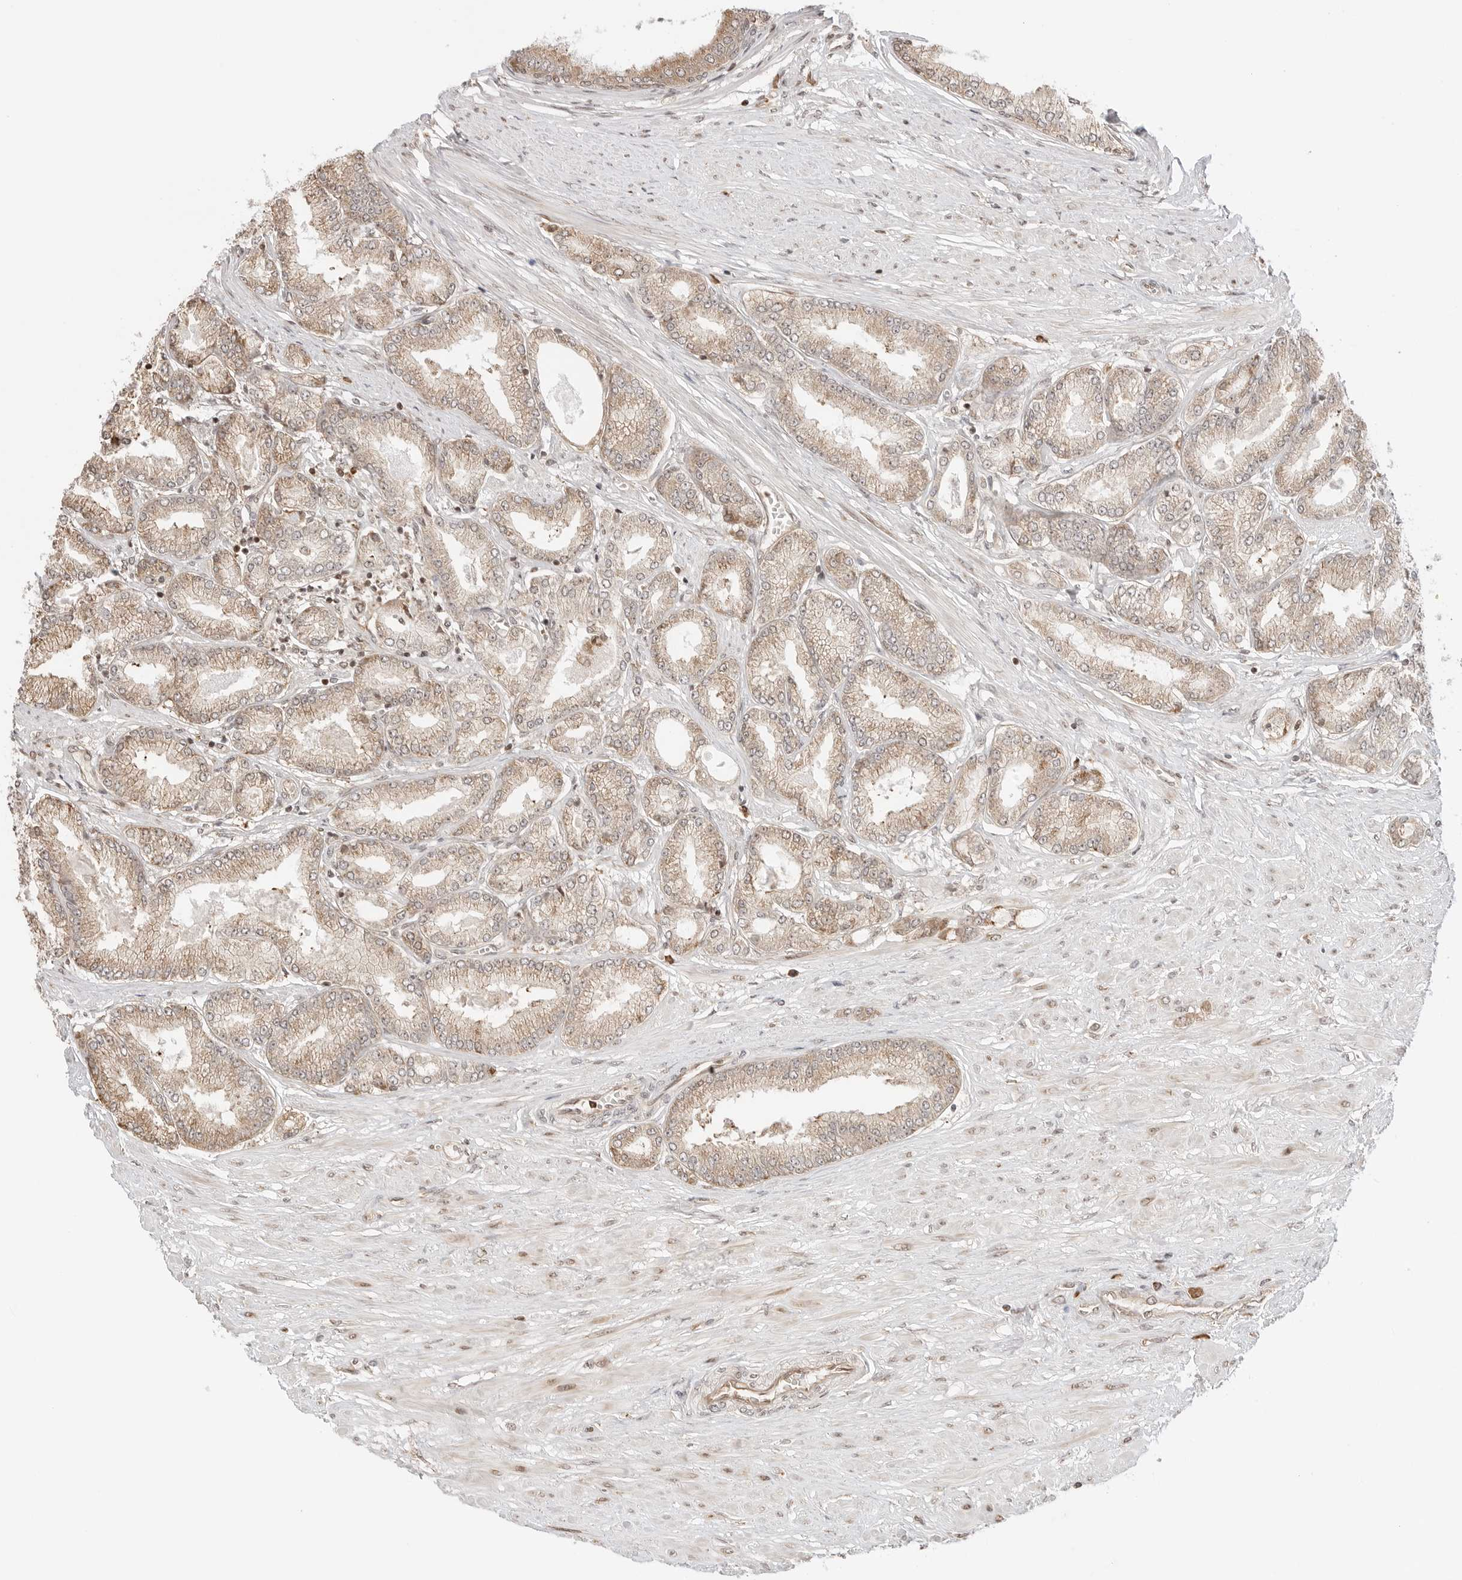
{"staining": {"intensity": "moderate", "quantity": ">75%", "location": "cytoplasmic/membranous,nuclear"}, "tissue": "prostate cancer", "cell_type": "Tumor cells", "image_type": "cancer", "snomed": [{"axis": "morphology", "description": "Adenocarcinoma, Low grade"}, {"axis": "topography", "description": "Prostate"}], "caption": "Prostate cancer (low-grade adenocarcinoma) tissue shows moderate cytoplasmic/membranous and nuclear expression in about >75% of tumor cells (Brightfield microscopy of DAB IHC at high magnification).", "gene": "FKBP14", "patient": {"sex": "male", "age": 63}}